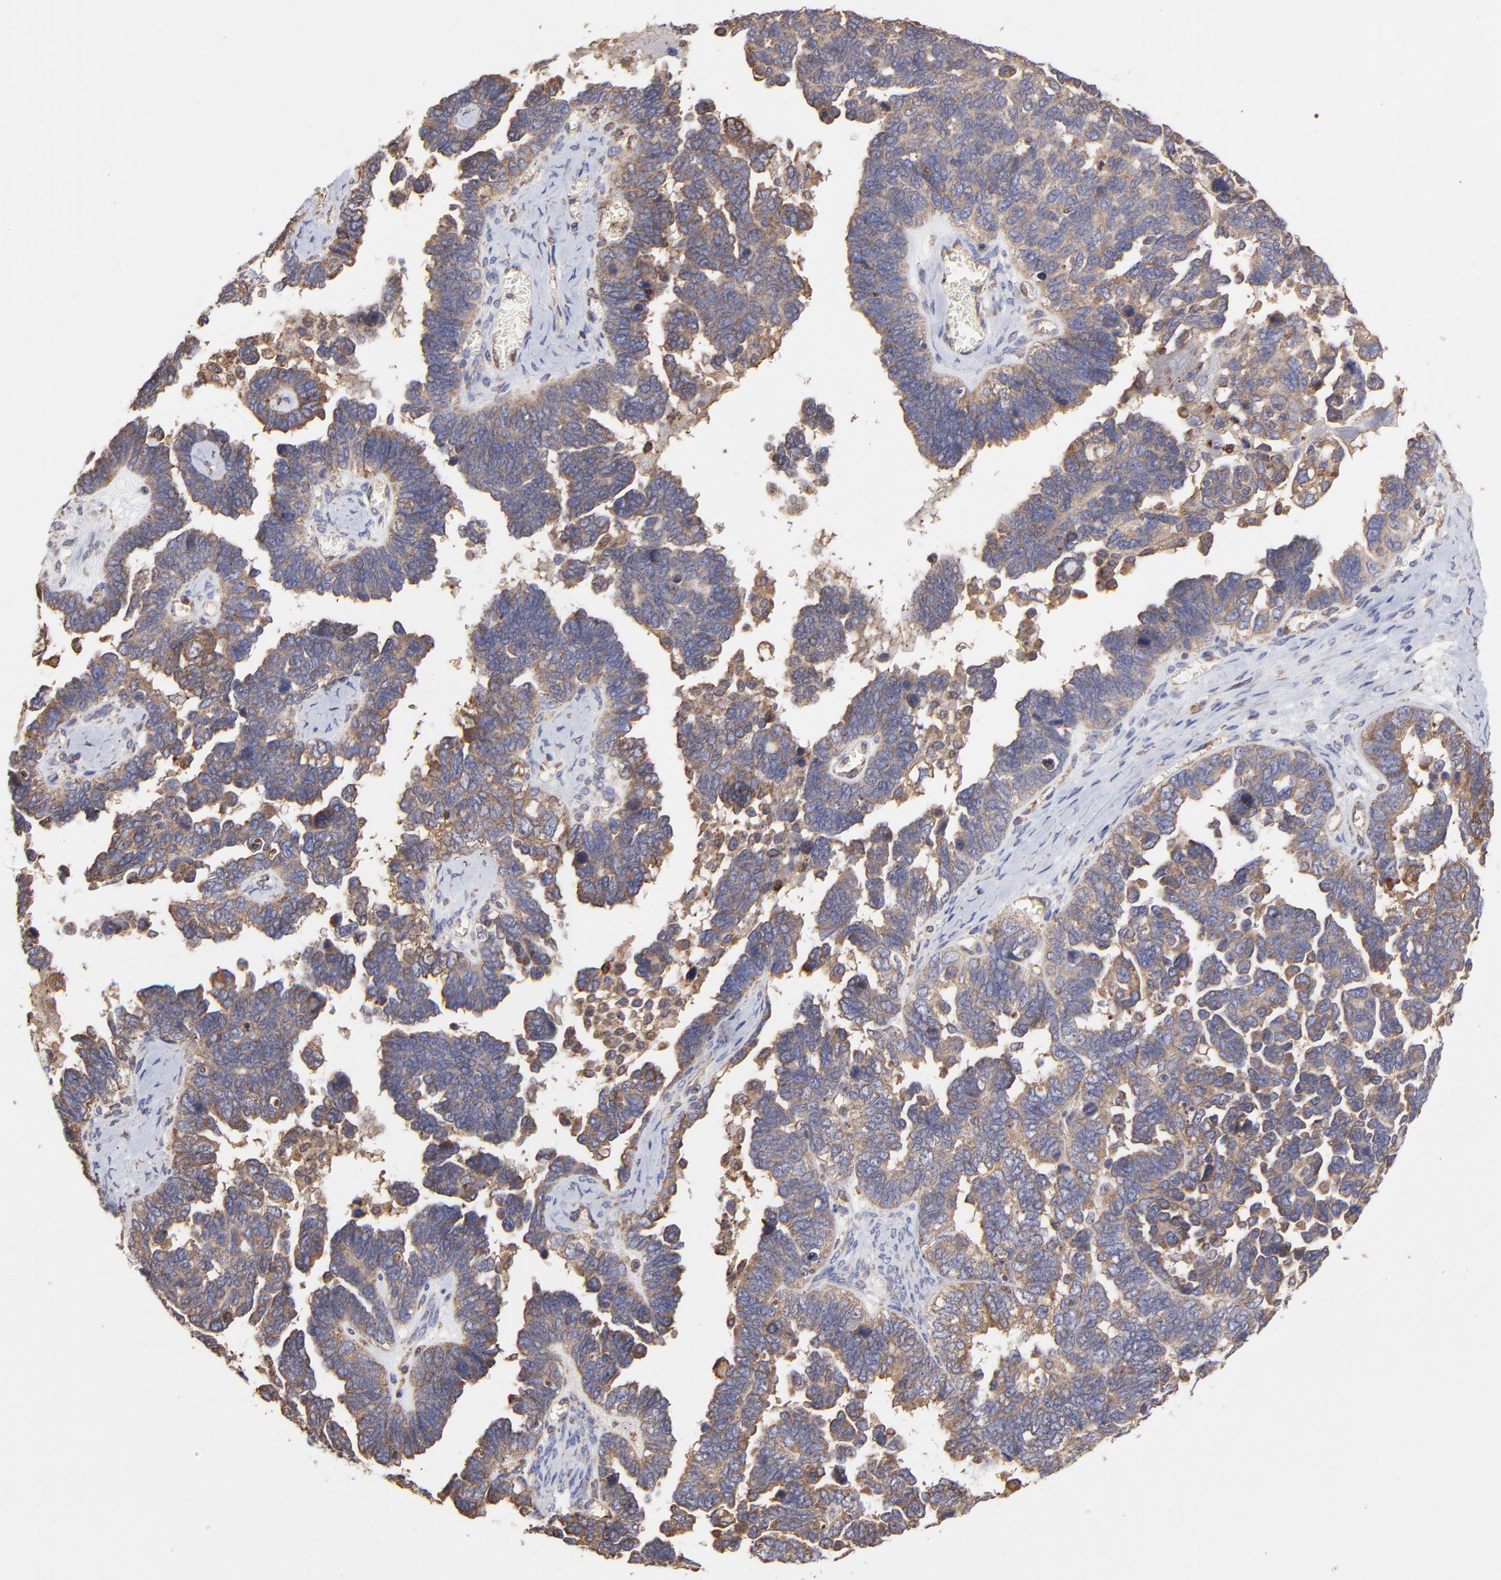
{"staining": {"intensity": "moderate", "quantity": ">75%", "location": "cytoplasmic/membranous"}, "tissue": "ovarian cancer", "cell_type": "Tumor cells", "image_type": "cancer", "snomed": [{"axis": "morphology", "description": "Cystadenocarcinoma, serous, NOS"}, {"axis": "topography", "description": "Ovary"}], "caption": "Serous cystadenocarcinoma (ovarian) stained for a protein (brown) exhibits moderate cytoplasmic/membranous positive positivity in about >75% of tumor cells.", "gene": "PFKM", "patient": {"sex": "female", "age": 69}}